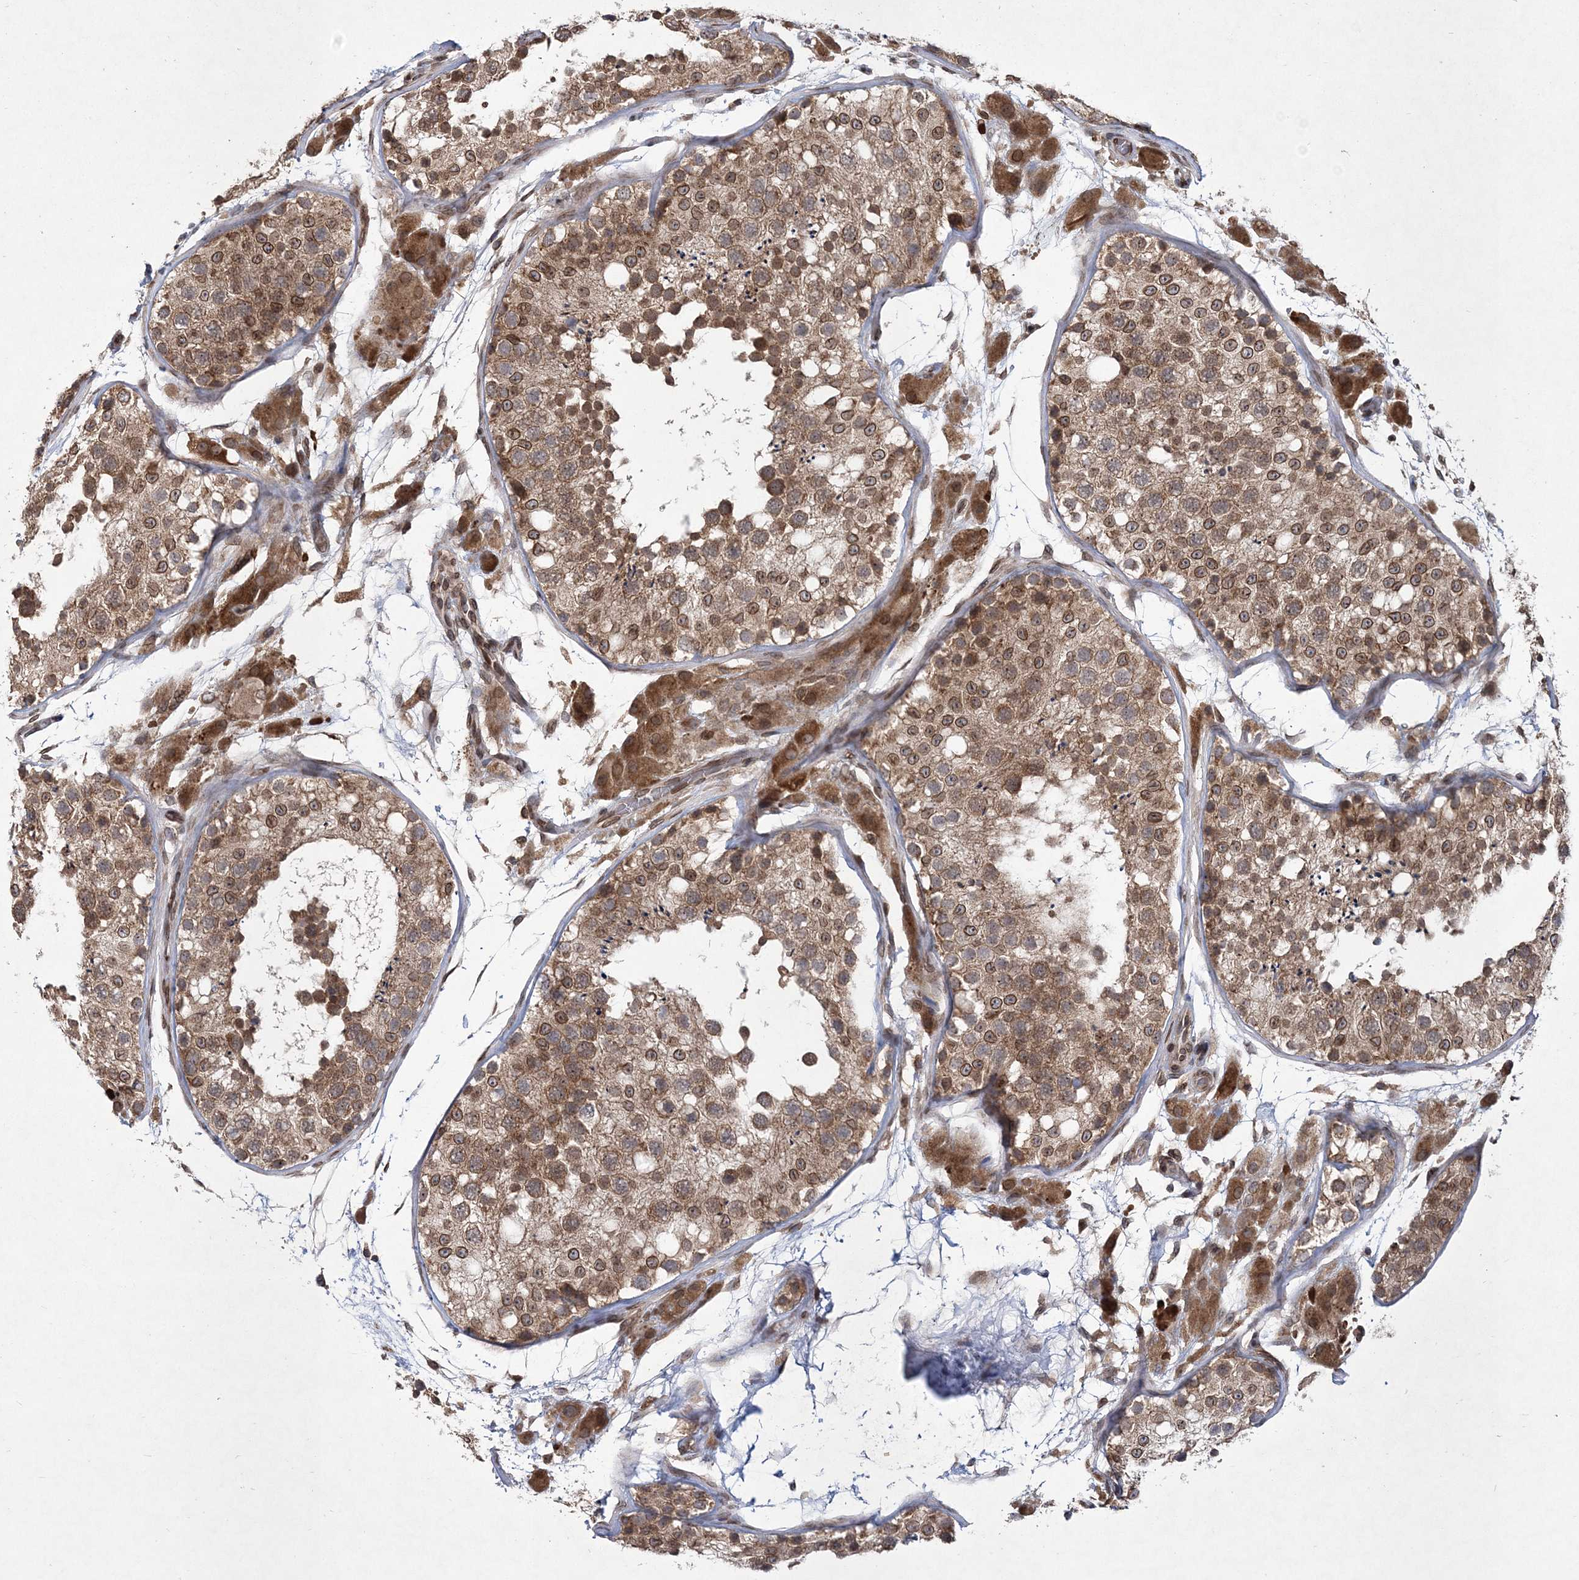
{"staining": {"intensity": "moderate", "quantity": ">75%", "location": "cytoplasmic/membranous,nuclear"}, "tissue": "testis", "cell_type": "Cells in seminiferous ducts", "image_type": "normal", "snomed": [{"axis": "morphology", "description": "Normal tissue, NOS"}, {"axis": "topography", "description": "Testis"}], "caption": "Testis stained with DAB immunohistochemistry reveals medium levels of moderate cytoplasmic/membranous,nuclear positivity in about >75% of cells in seminiferous ducts.", "gene": "DNAJC27", "patient": {"sex": "male", "age": 26}}